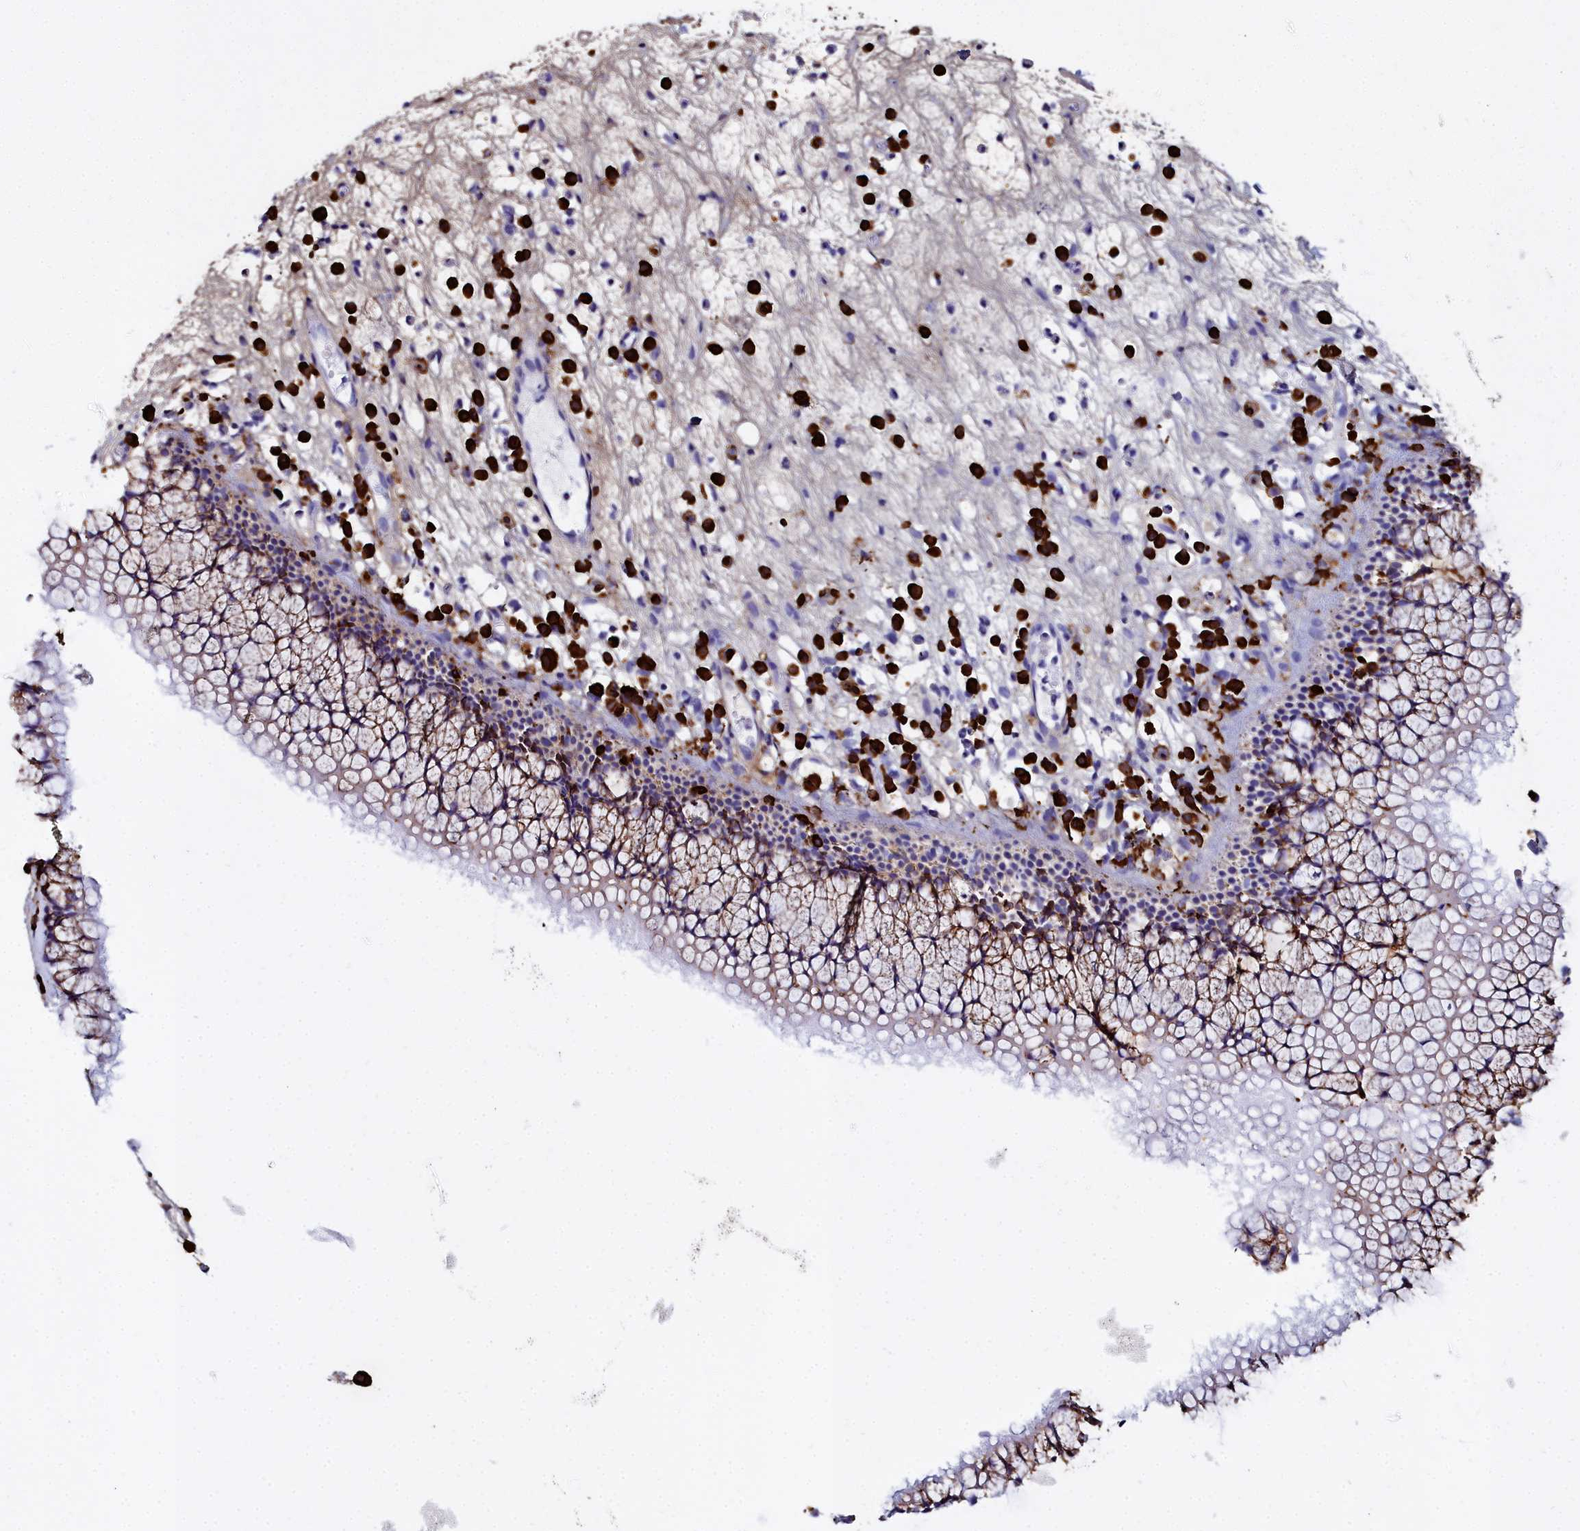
{"staining": {"intensity": "weak", "quantity": "25%-75%", "location": "cytoplasmic/membranous"}, "tissue": "nasopharynx", "cell_type": "Respiratory epithelial cells", "image_type": "normal", "snomed": [{"axis": "morphology", "description": "Normal tissue, NOS"}, {"axis": "morphology", "description": "Inflammation, NOS"}, {"axis": "morphology", "description": "Malignant melanoma, Metastatic site"}, {"axis": "topography", "description": "Nasopharynx"}], "caption": "This micrograph reveals IHC staining of benign human nasopharynx, with low weak cytoplasmic/membranous staining in approximately 25%-75% of respiratory epithelial cells.", "gene": "TXNDC5", "patient": {"sex": "male", "age": 70}}